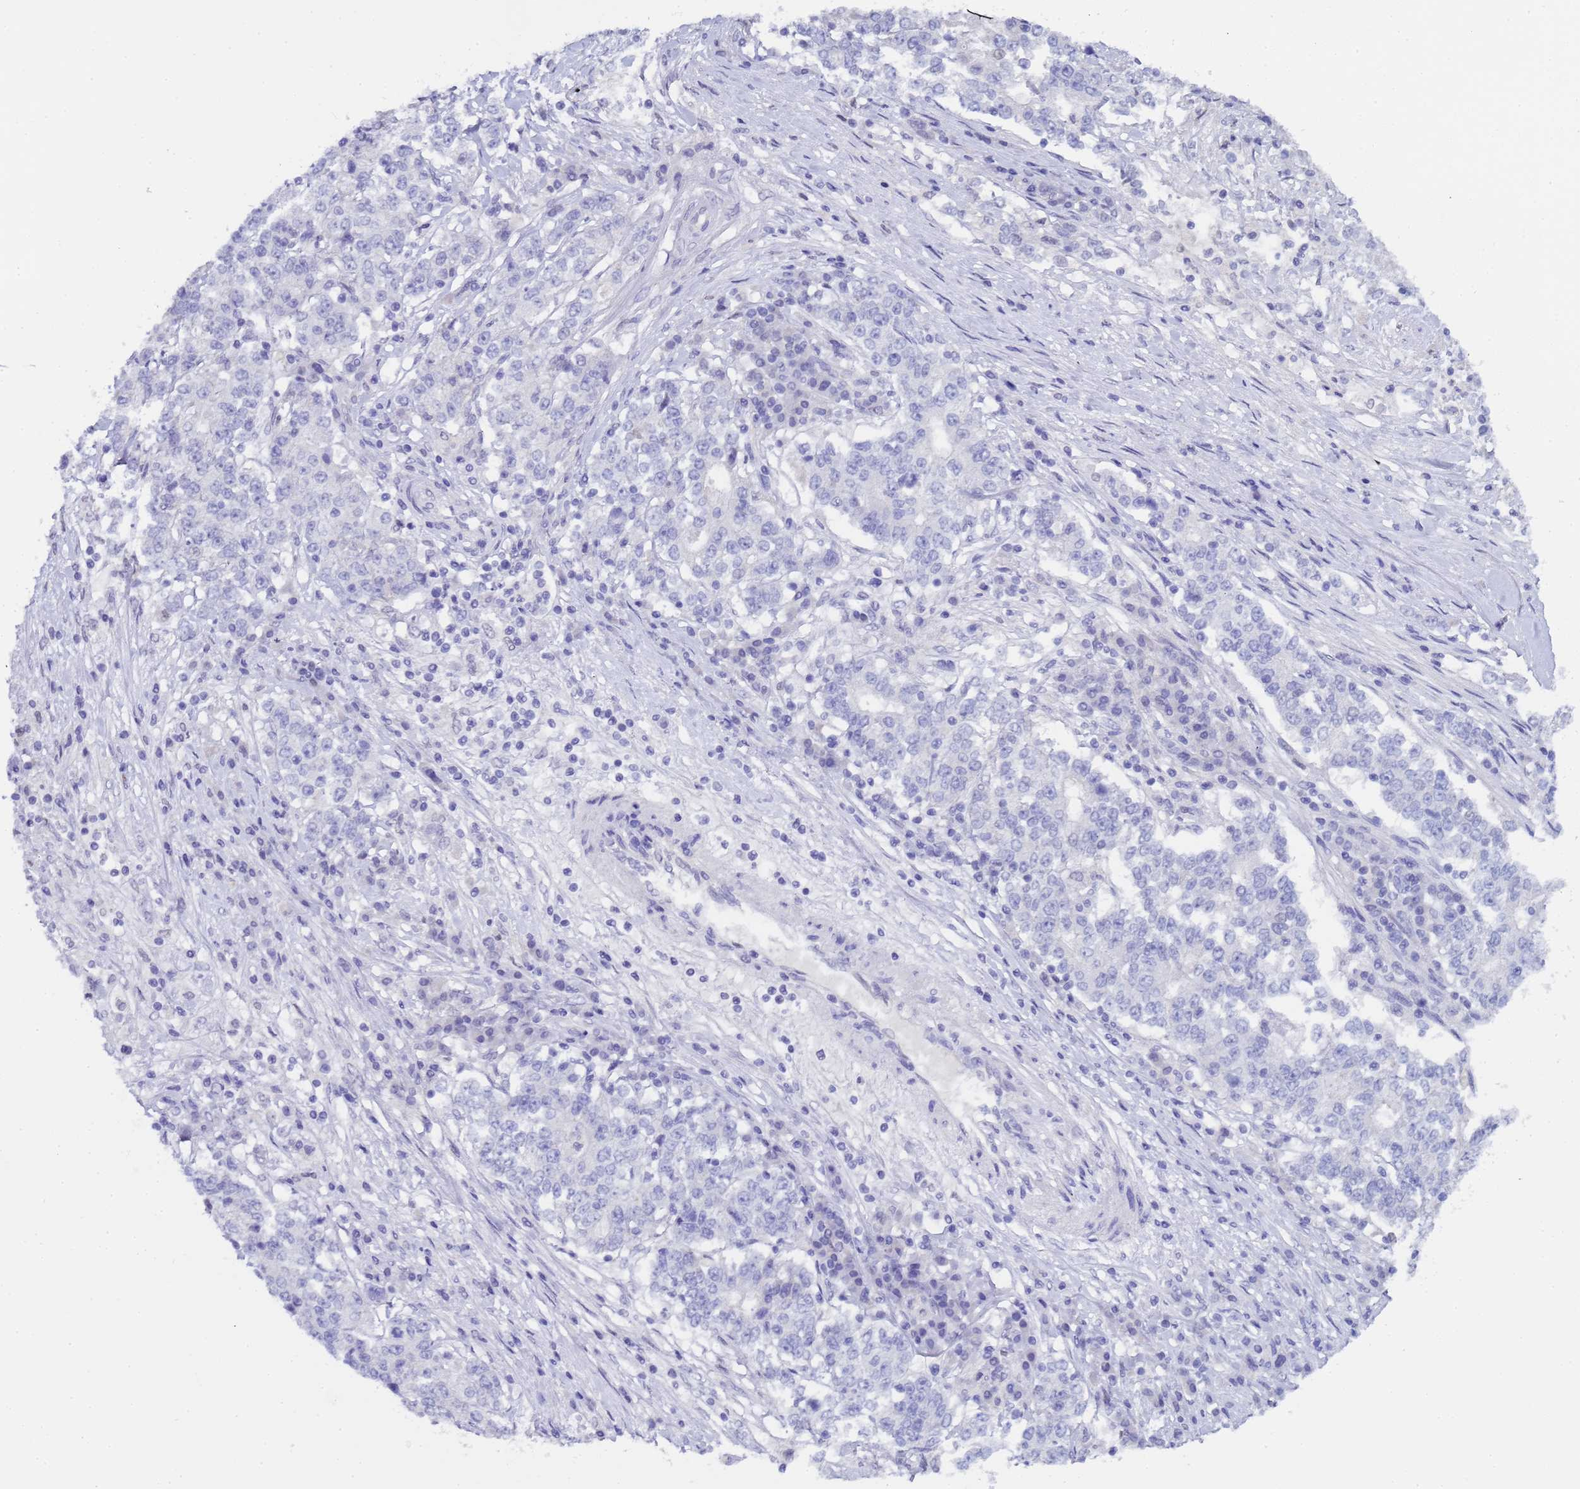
{"staining": {"intensity": "negative", "quantity": "none", "location": "none"}, "tissue": "stomach cancer", "cell_type": "Tumor cells", "image_type": "cancer", "snomed": [{"axis": "morphology", "description": "Adenocarcinoma, NOS"}, {"axis": "topography", "description": "Stomach"}], "caption": "Immunohistochemistry (IHC) micrograph of human stomach adenocarcinoma stained for a protein (brown), which reveals no staining in tumor cells.", "gene": "CTRC", "patient": {"sex": "male", "age": 59}}